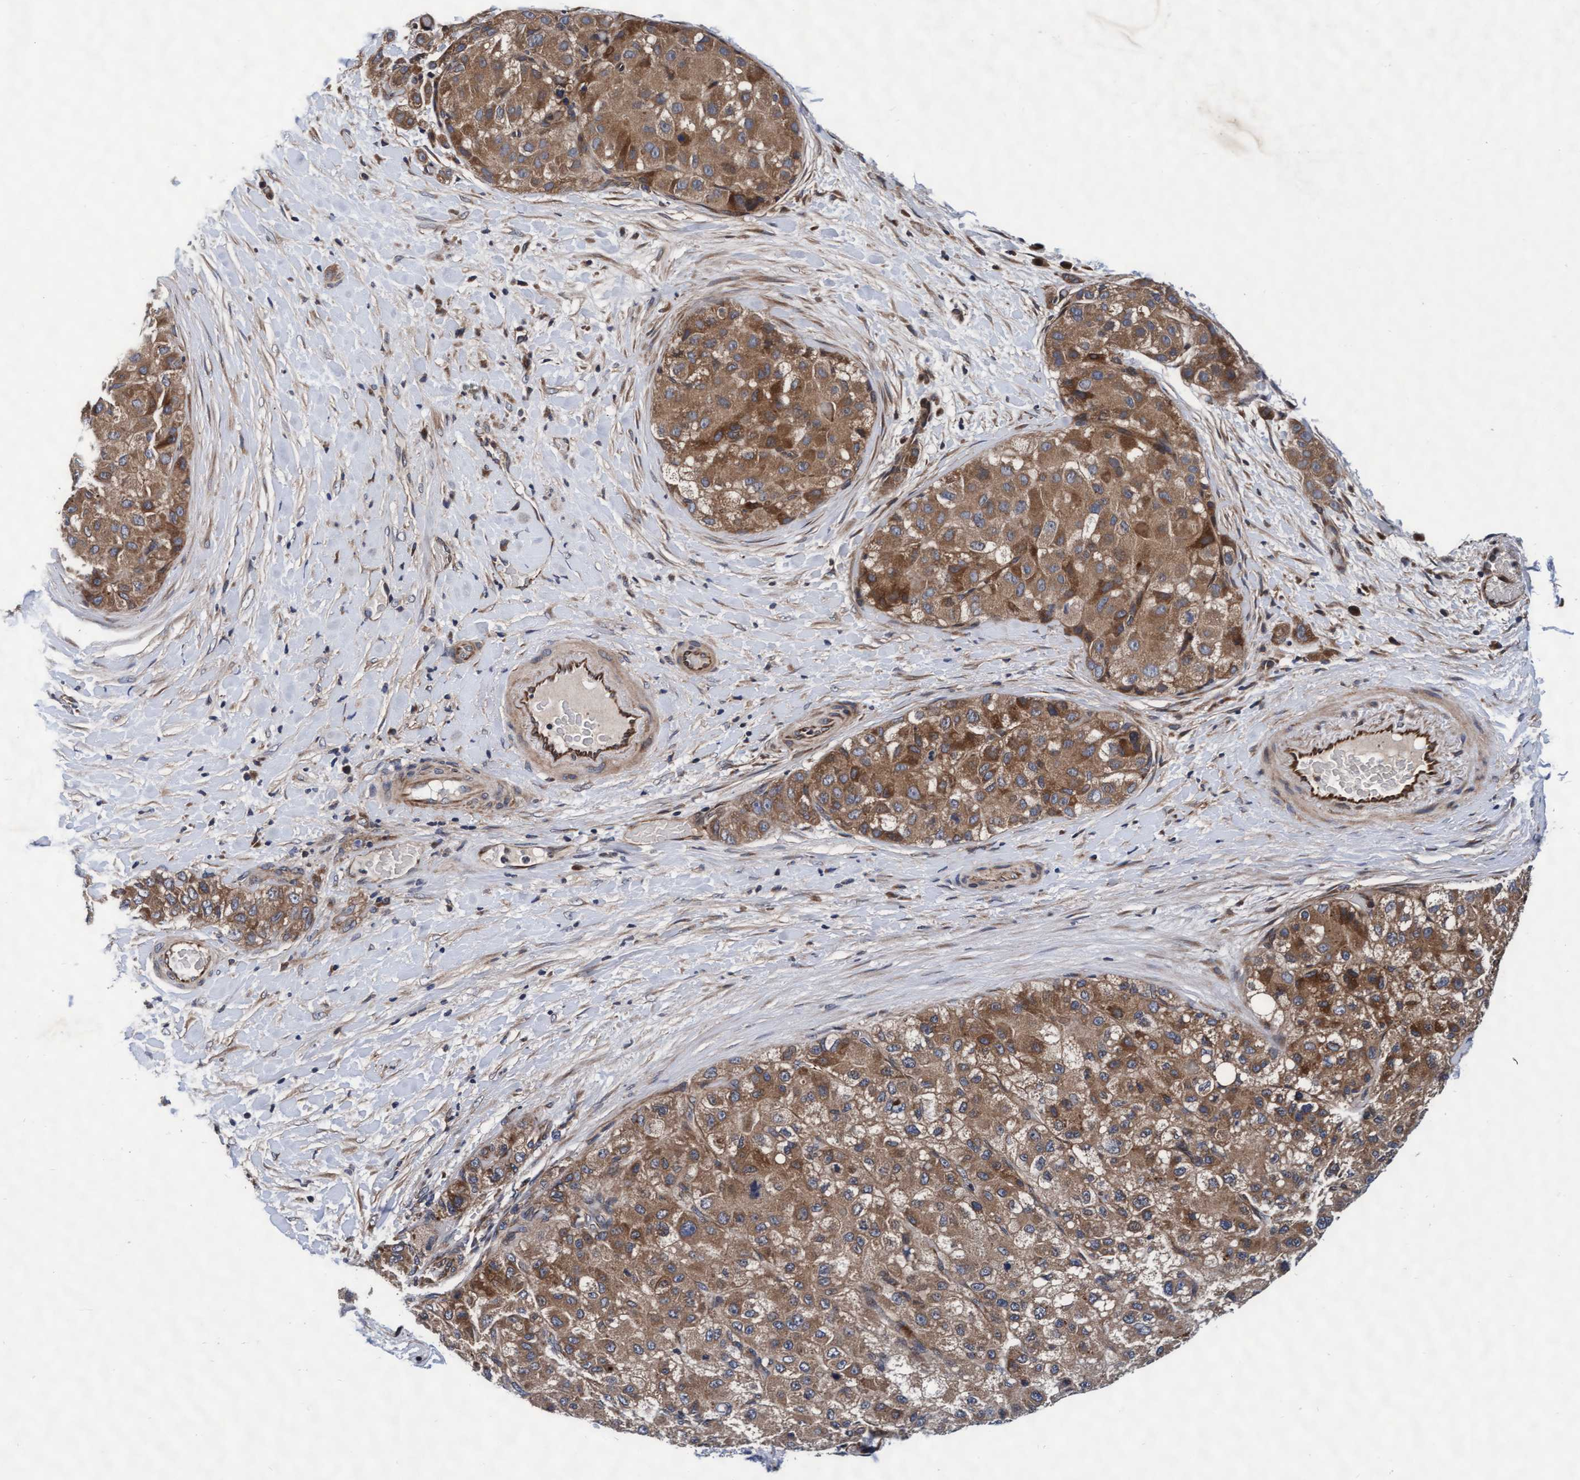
{"staining": {"intensity": "moderate", "quantity": ">75%", "location": "cytoplasmic/membranous"}, "tissue": "liver cancer", "cell_type": "Tumor cells", "image_type": "cancer", "snomed": [{"axis": "morphology", "description": "Carcinoma, Hepatocellular, NOS"}, {"axis": "topography", "description": "Liver"}], "caption": "Moderate cytoplasmic/membranous protein expression is identified in about >75% of tumor cells in liver cancer.", "gene": "EFCAB13", "patient": {"sex": "male", "age": 80}}